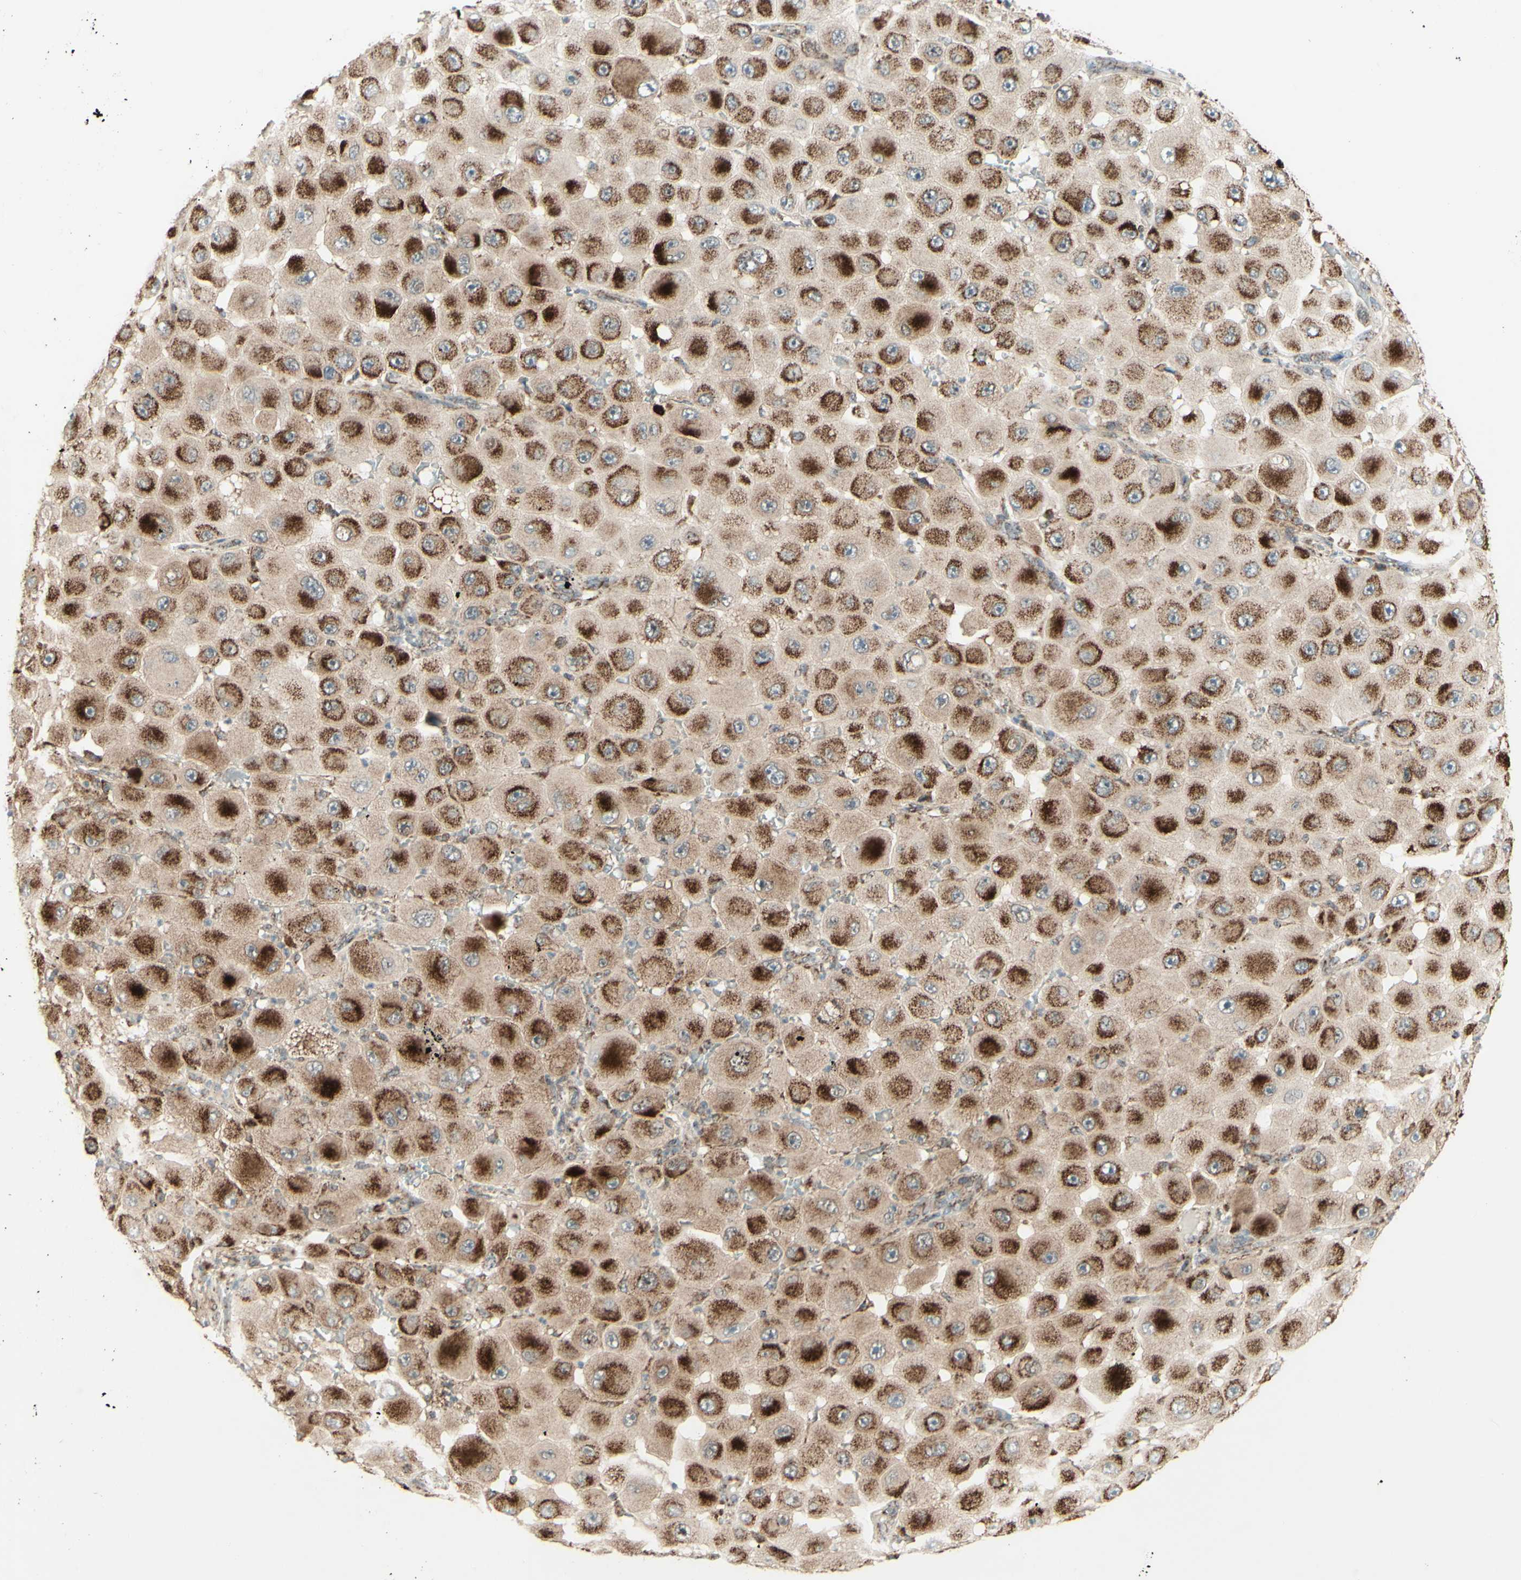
{"staining": {"intensity": "strong", "quantity": ">75%", "location": "cytoplasmic/membranous"}, "tissue": "melanoma", "cell_type": "Tumor cells", "image_type": "cancer", "snomed": [{"axis": "morphology", "description": "Malignant melanoma, NOS"}, {"axis": "topography", "description": "Skin"}], "caption": "An IHC micrograph of neoplastic tissue is shown. Protein staining in brown labels strong cytoplasmic/membranous positivity in malignant melanoma within tumor cells.", "gene": "DHRS3", "patient": {"sex": "female", "age": 81}}